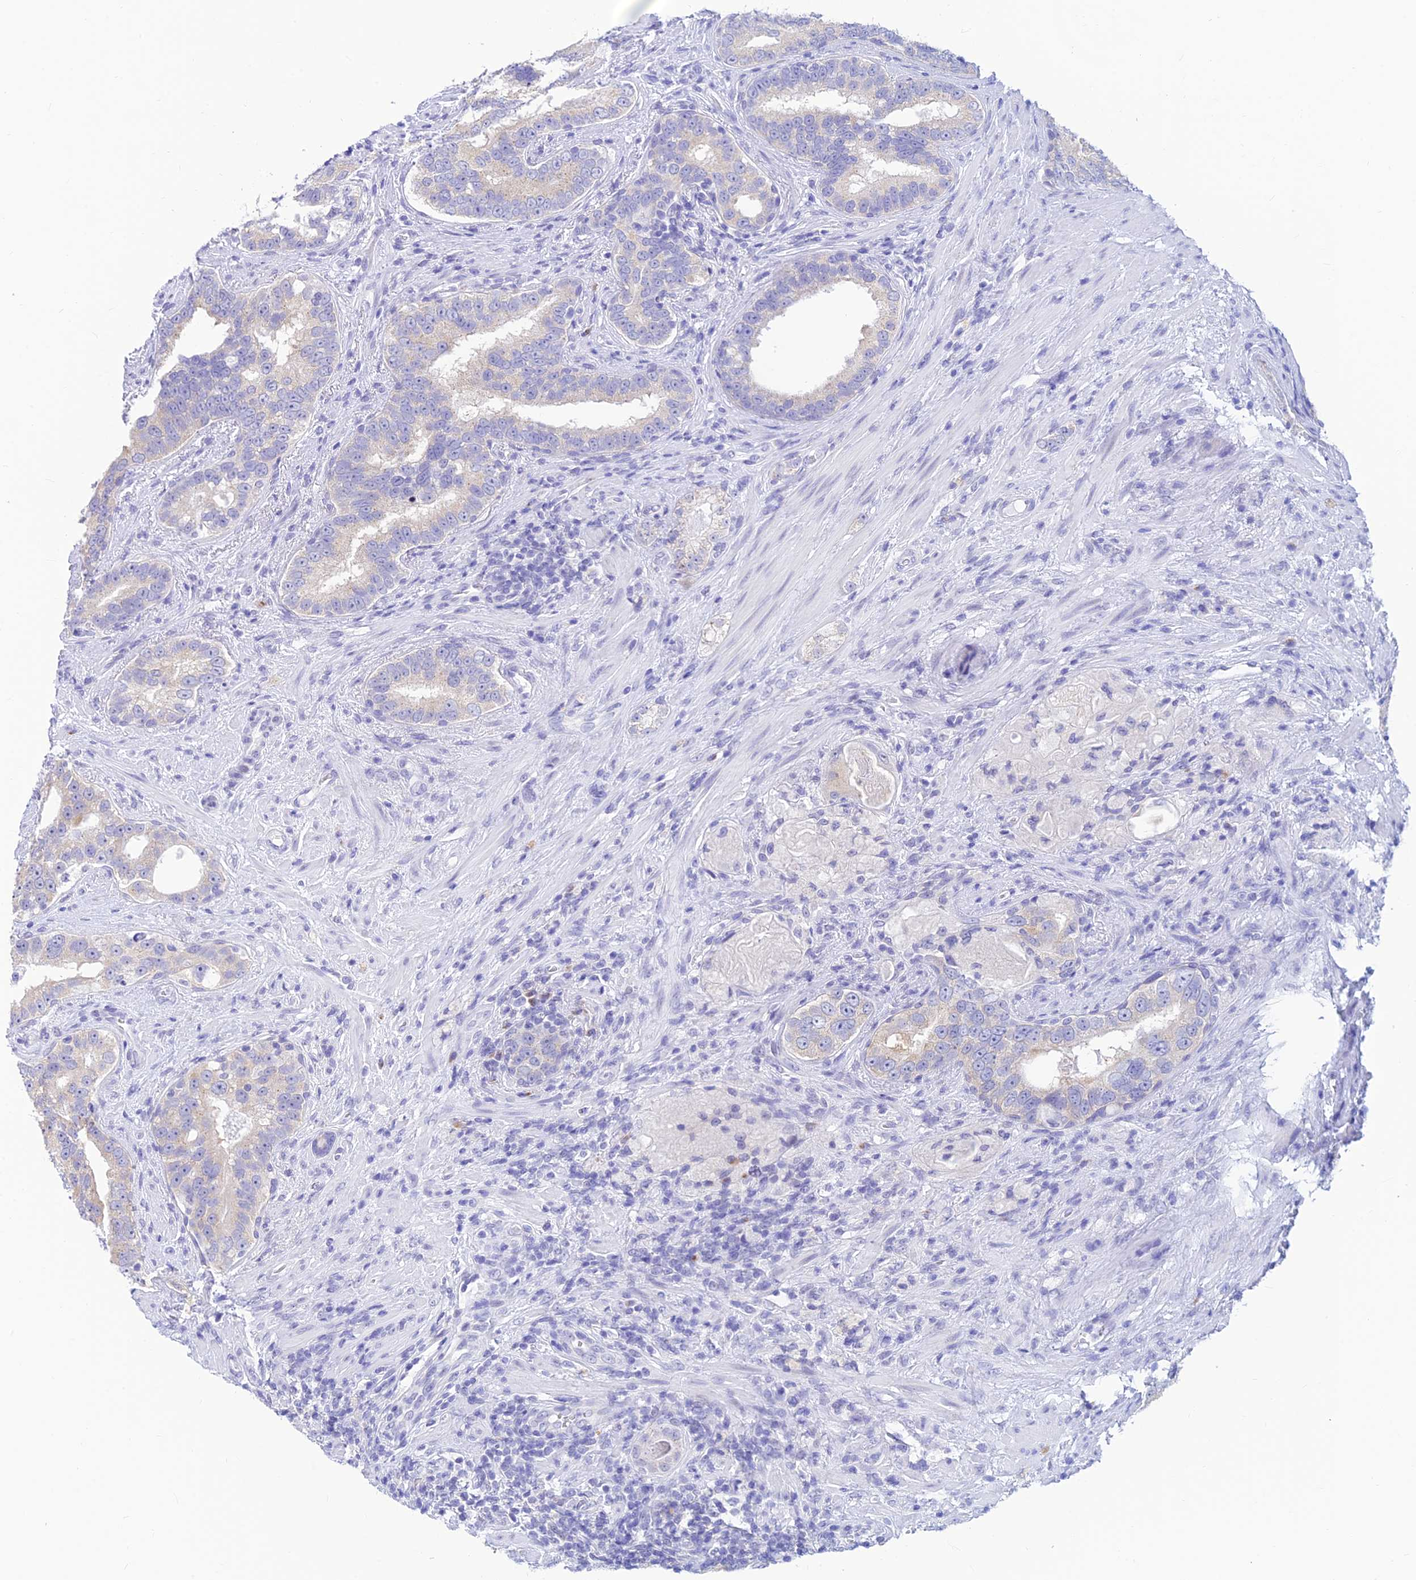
{"staining": {"intensity": "negative", "quantity": "none", "location": "none"}, "tissue": "prostate cancer", "cell_type": "Tumor cells", "image_type": "cancer", "snomed": [{"axis": "morphology", "description": "Adenocarcinoma, High grade"}, {"axis": "topography", "description": "Prostate"}], "caption": "The micrograph shows no staining of tumor cells in prostate cancer (high-grade adenocarcinoma).", "gene": "INKA1", "patient": {"sex": "male", "age": 70}}